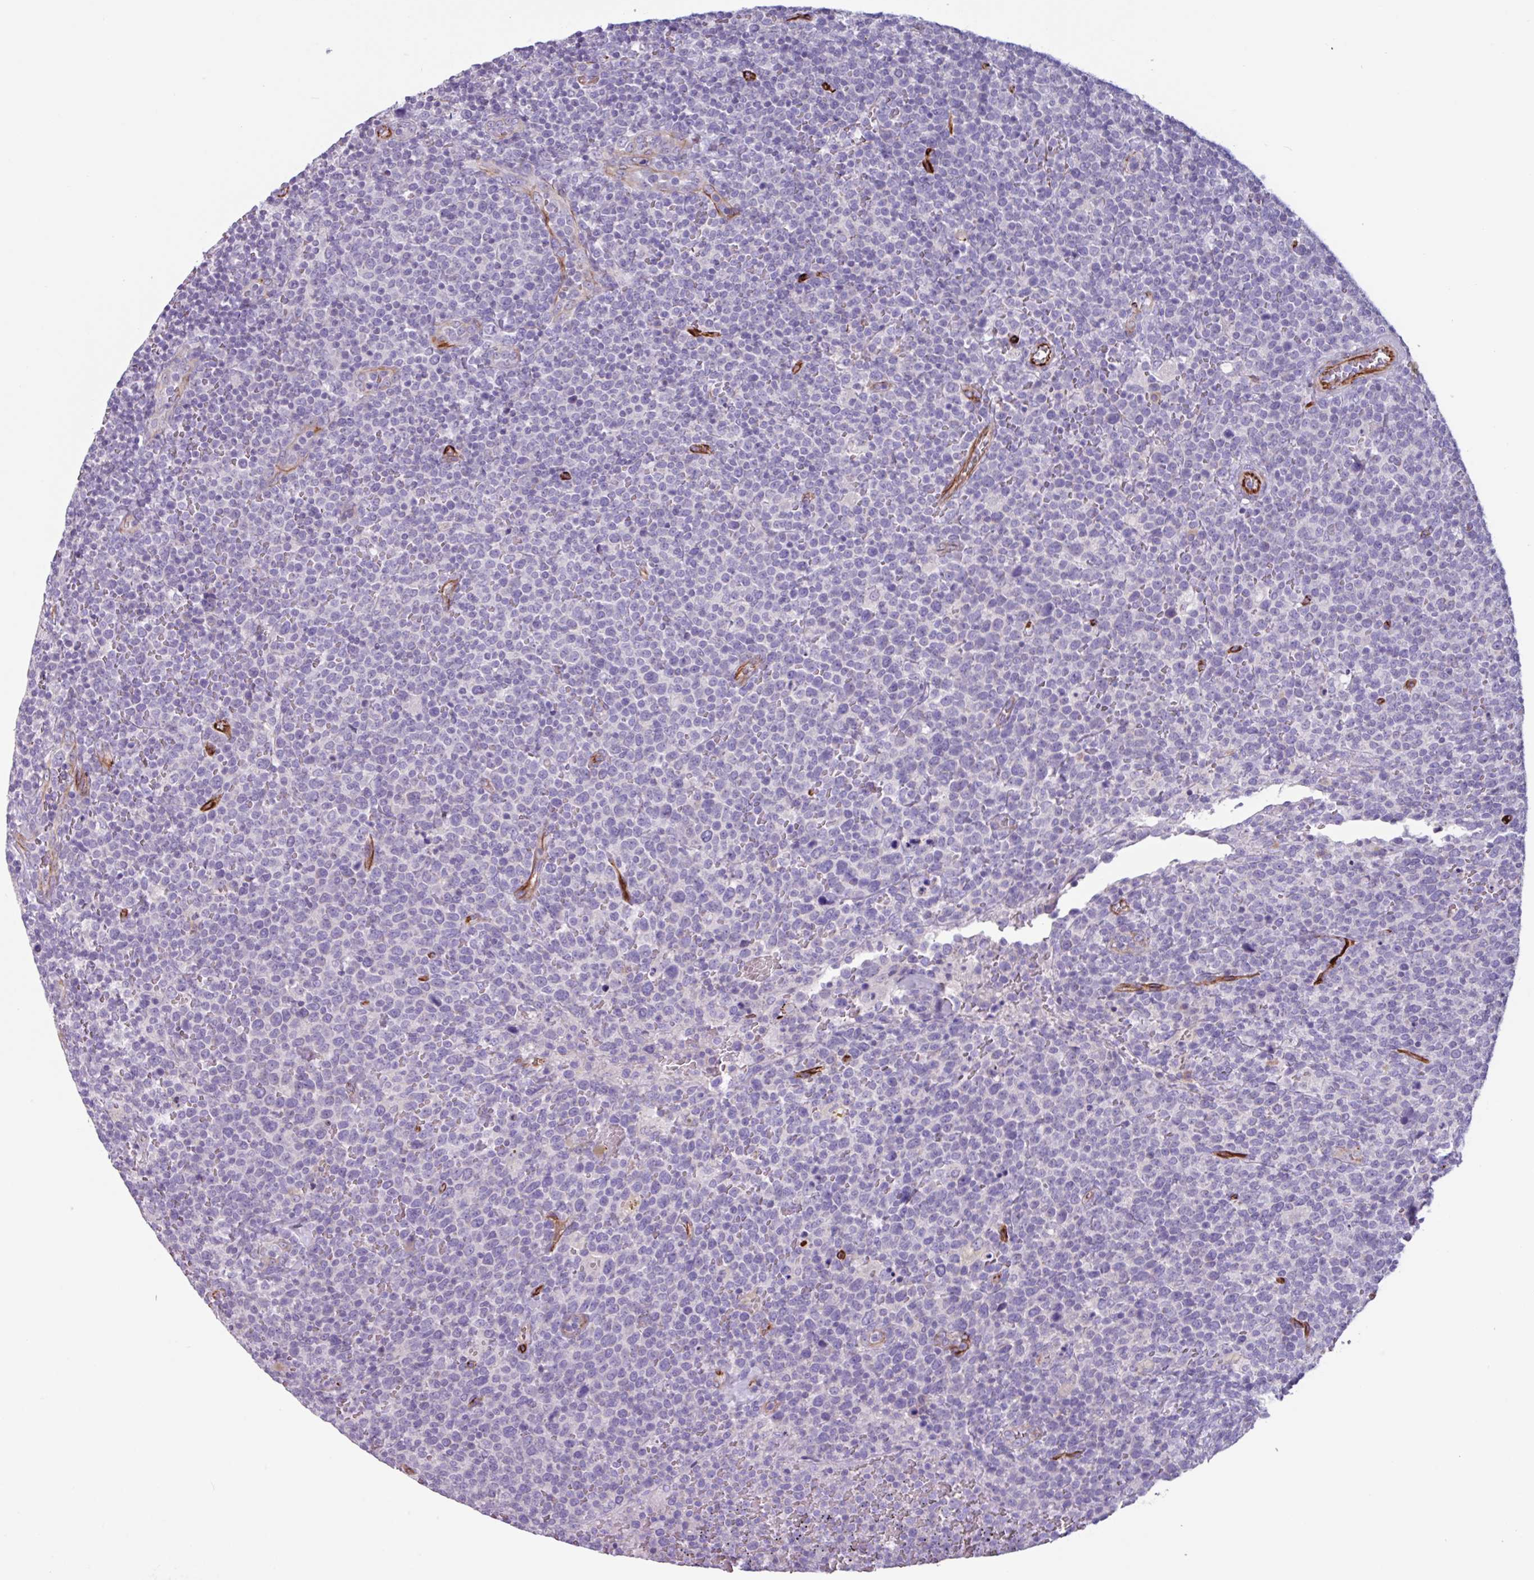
{"staining": {"intensity": "negative", "quantity": "none", "location": "none"}, "tissue": "lymphoma", "cell_type": "Tumor cells", "image_type": "cancer", "snomed": [{"axis": "morphology", "description": "Malignant lymphoma, non-Hodgkin's type, High grade"}, {"axis": "topography", "description": "Lymph node"}], "caption": "Immunohistochemistry micrograph of high-grade malignant lymphoma, non-Hodgkin's type stained for a protein (brown), which exhibits no positivity in tumor cells. (DAB (3,3'-diaminobenzidine) immunohistochemistry visualized using brightfield microscopy, high magnification).", "gene": "BTD", "patient": {"sex": "male", "age": 61}}